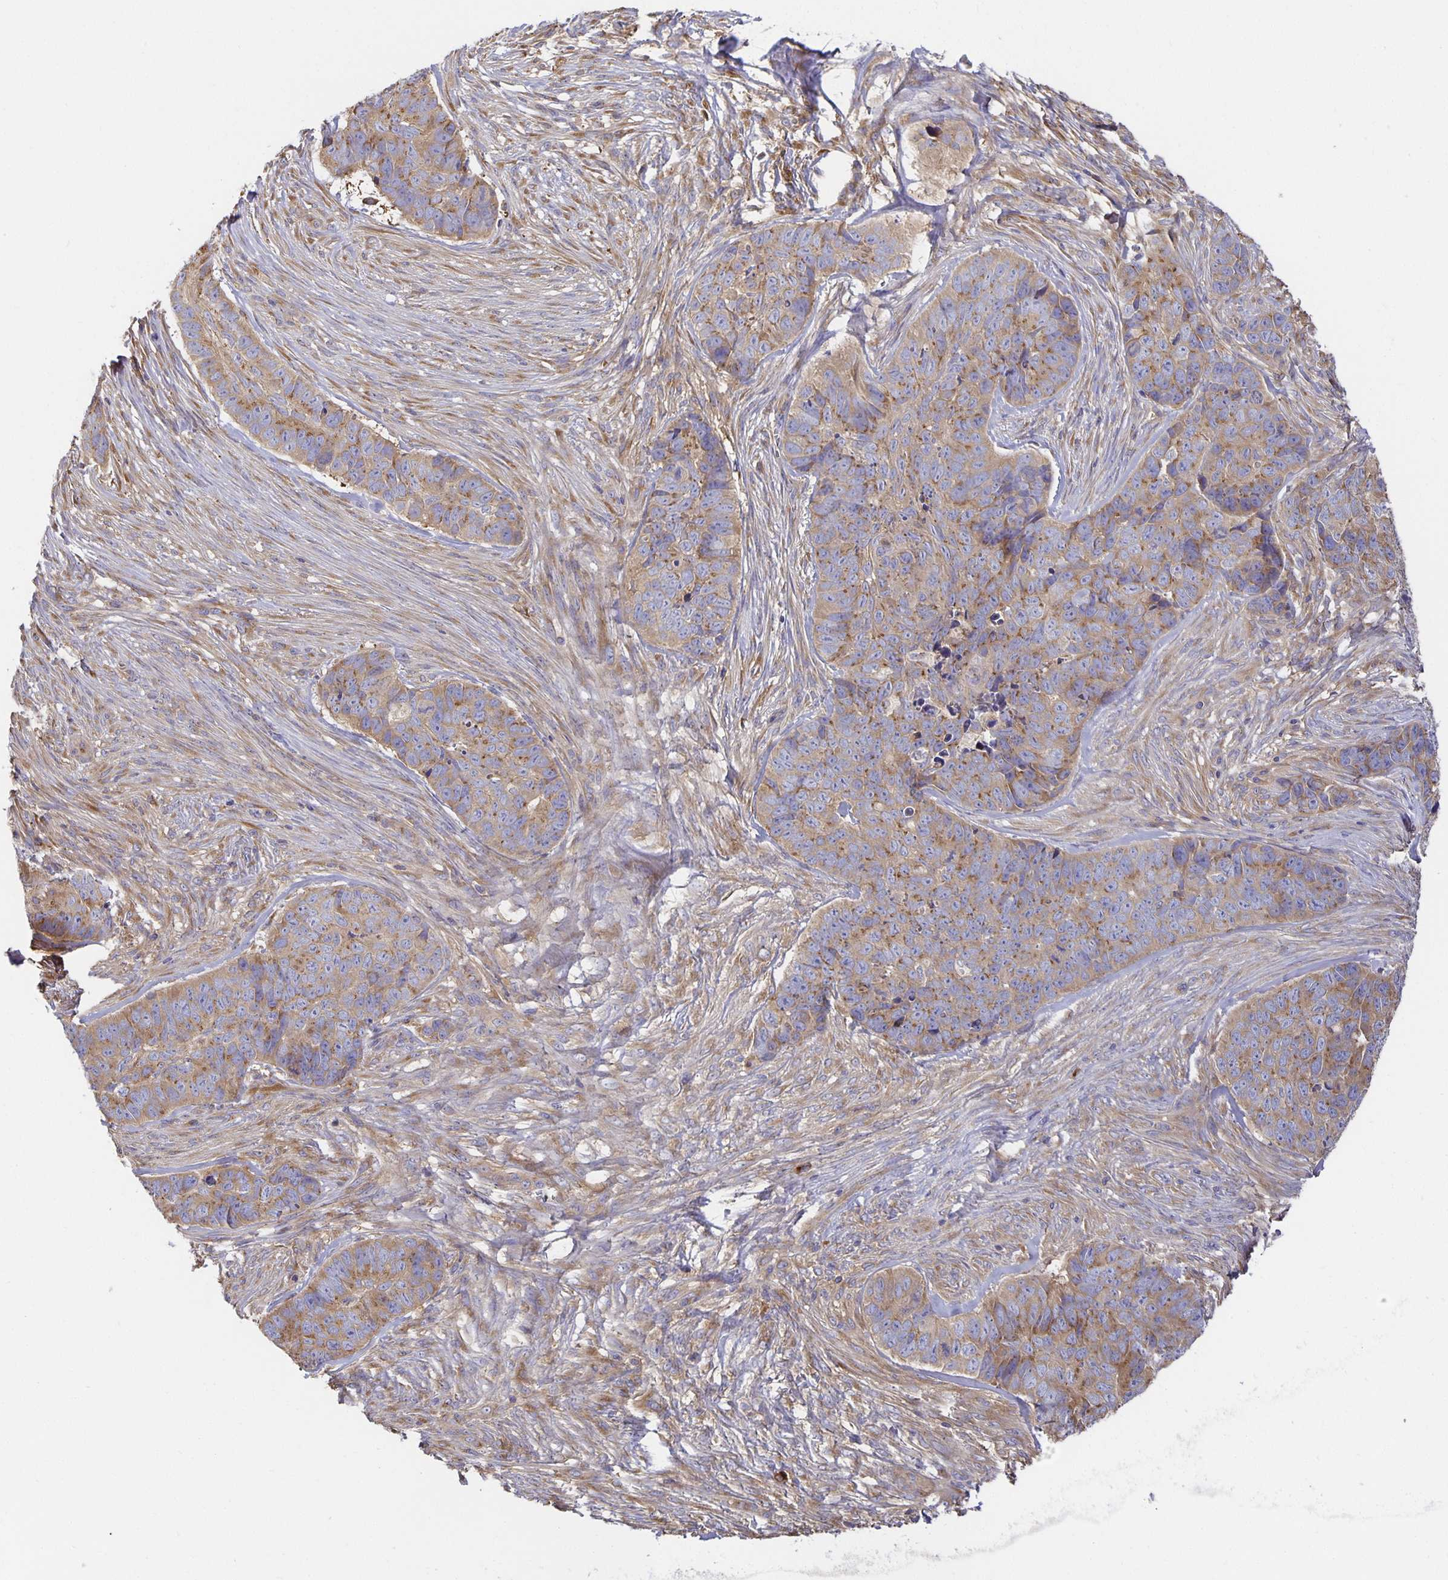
{"staining": {"intensity": "weak", "quantity": ">75%", "location": "cytoplasmic/membranous"}, "tissue": "skin cancer", "cell_type": "Tumor cells", "image_type": "cancer", "snomed": [{"axis": "morphology", "description": "Basal cell carcinoma"}, {"axis": "topography", "description": "Skin"}], "caption": "Skin cancer stained with a brown dye exhibits weak cytoplasmic/membranous positive positivity in approximately >75% of tumor cells.", "gene": "USO1", "patient": {"sex": "female", "age": 82}}